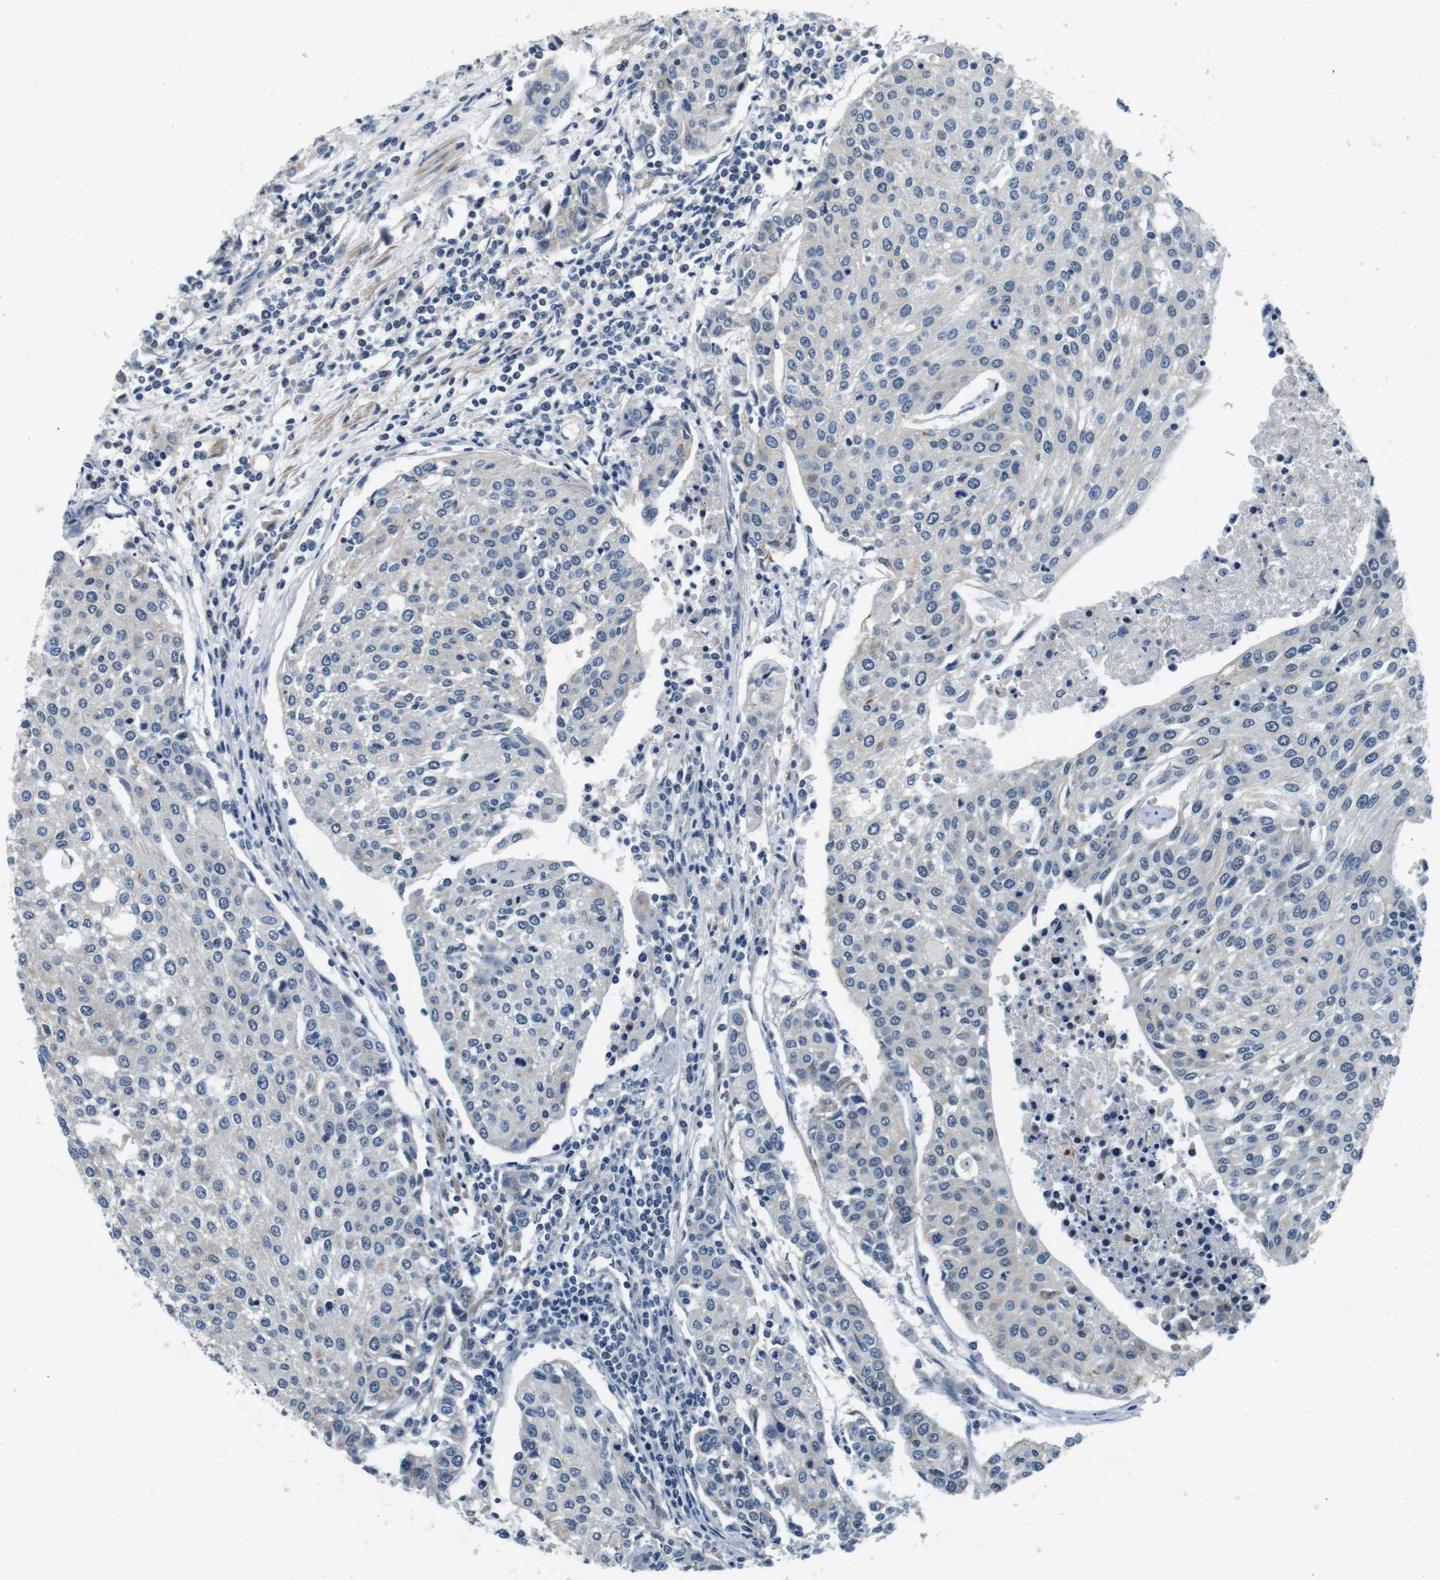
{"staining": {"intensity": "negative", "quantity": "none", "location": "none"}, "tissue": "urothelial cancer", "cell_type": "Tumor cells", "image_type": "cancer", "snomed": [{"axis": "morphology", "description": "Urothelial carcinoma, High grade"}, {"axis": "topography", "description": "Urinary bladder"}], "caption": "Immunohistochemistry (IHC) histopathology image of high-grade urothelial carcinoma stained for a protein (brown), which exhibits no staining in tumor cells.", "gene": "DTNA", "patient": {"sex": "female", "age": 85}}